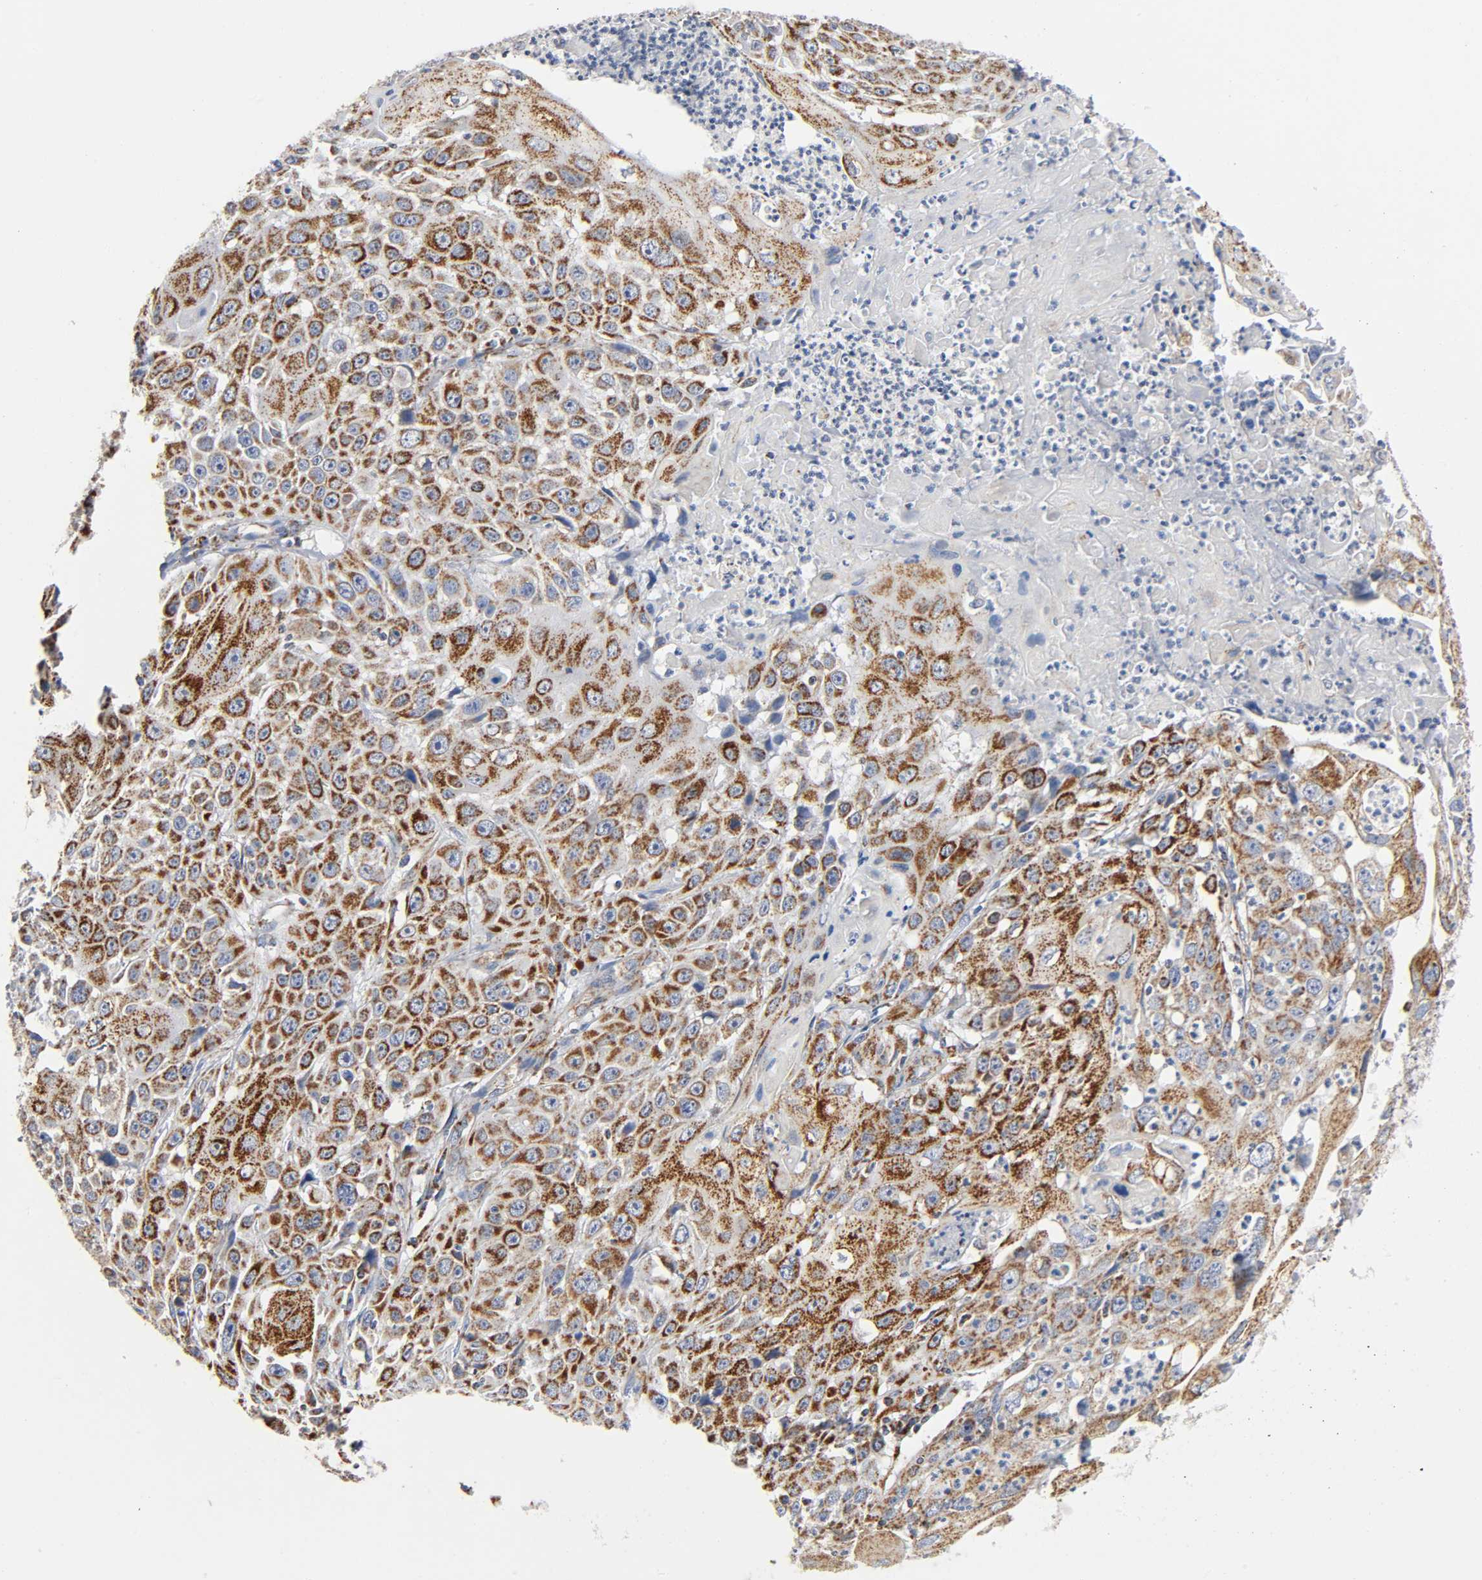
{"staining": {"intensity": "strong", "quantity": ">75%", "location": "cytoplasmic/membranous"}, "tissue": "cervical cancer", "cell_type": "Tumor cells", "image_type": "cancer", "snomed": [{"axis": "morphology", "description": "Squamous cell carcinoma, NOS"}, {"axis": "topography", "description": "Cervix"}], "caption": "A histopathology image of squamous cell carcinoma (cervical) stained for a protein displays strong cytoplasmic/membranous brown staining in tumor cells. (Brightfield microscopy of DAB IHC at high magnification).", "gene": "BAK1", "patient": {"sex": "female", "age": 39}}